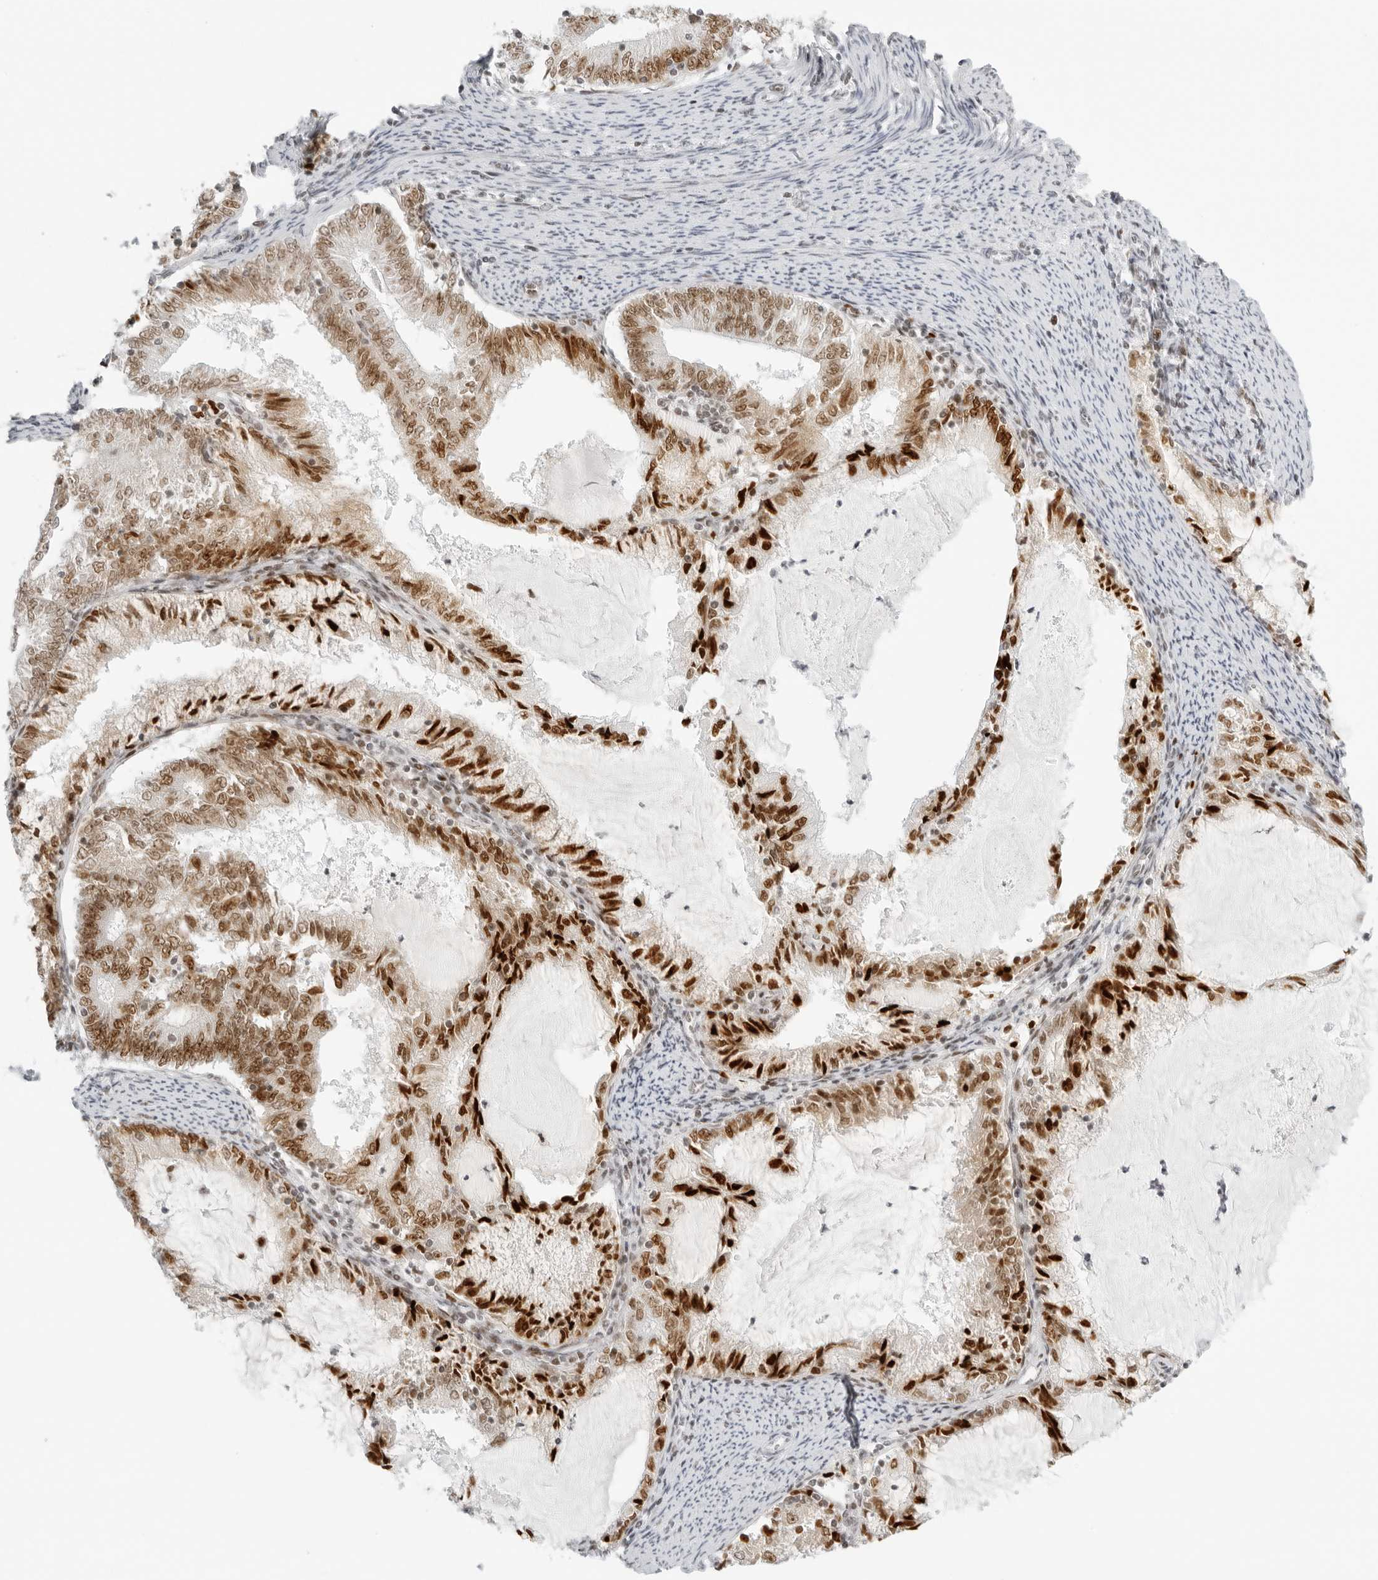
{"staining": {"intensity": "moderate", "quantity": ">75%", "location": "nuclear"}, "tissue": "endometrial cancer", "cell_type": "Tumor cells", "image_type": "cancer", "snomed": [{"axis": "morphology", "description": "Adenocarcinoma, NOS"}, {"axis": "topography", "description": "Endometrium"}], "caption": "Tumor cells exhibit medium levels of moderate nuclear expression in about >75% of cells in endometrial adenocarcinoma. The staining was performed using DAB (3,3'-diaminobenzidine), with brown indicating positive protein expression. Nuclei are stained blue with hematoxylin.", "gene": "RCC1", "patient": {"sex": "female", "age": 57}}